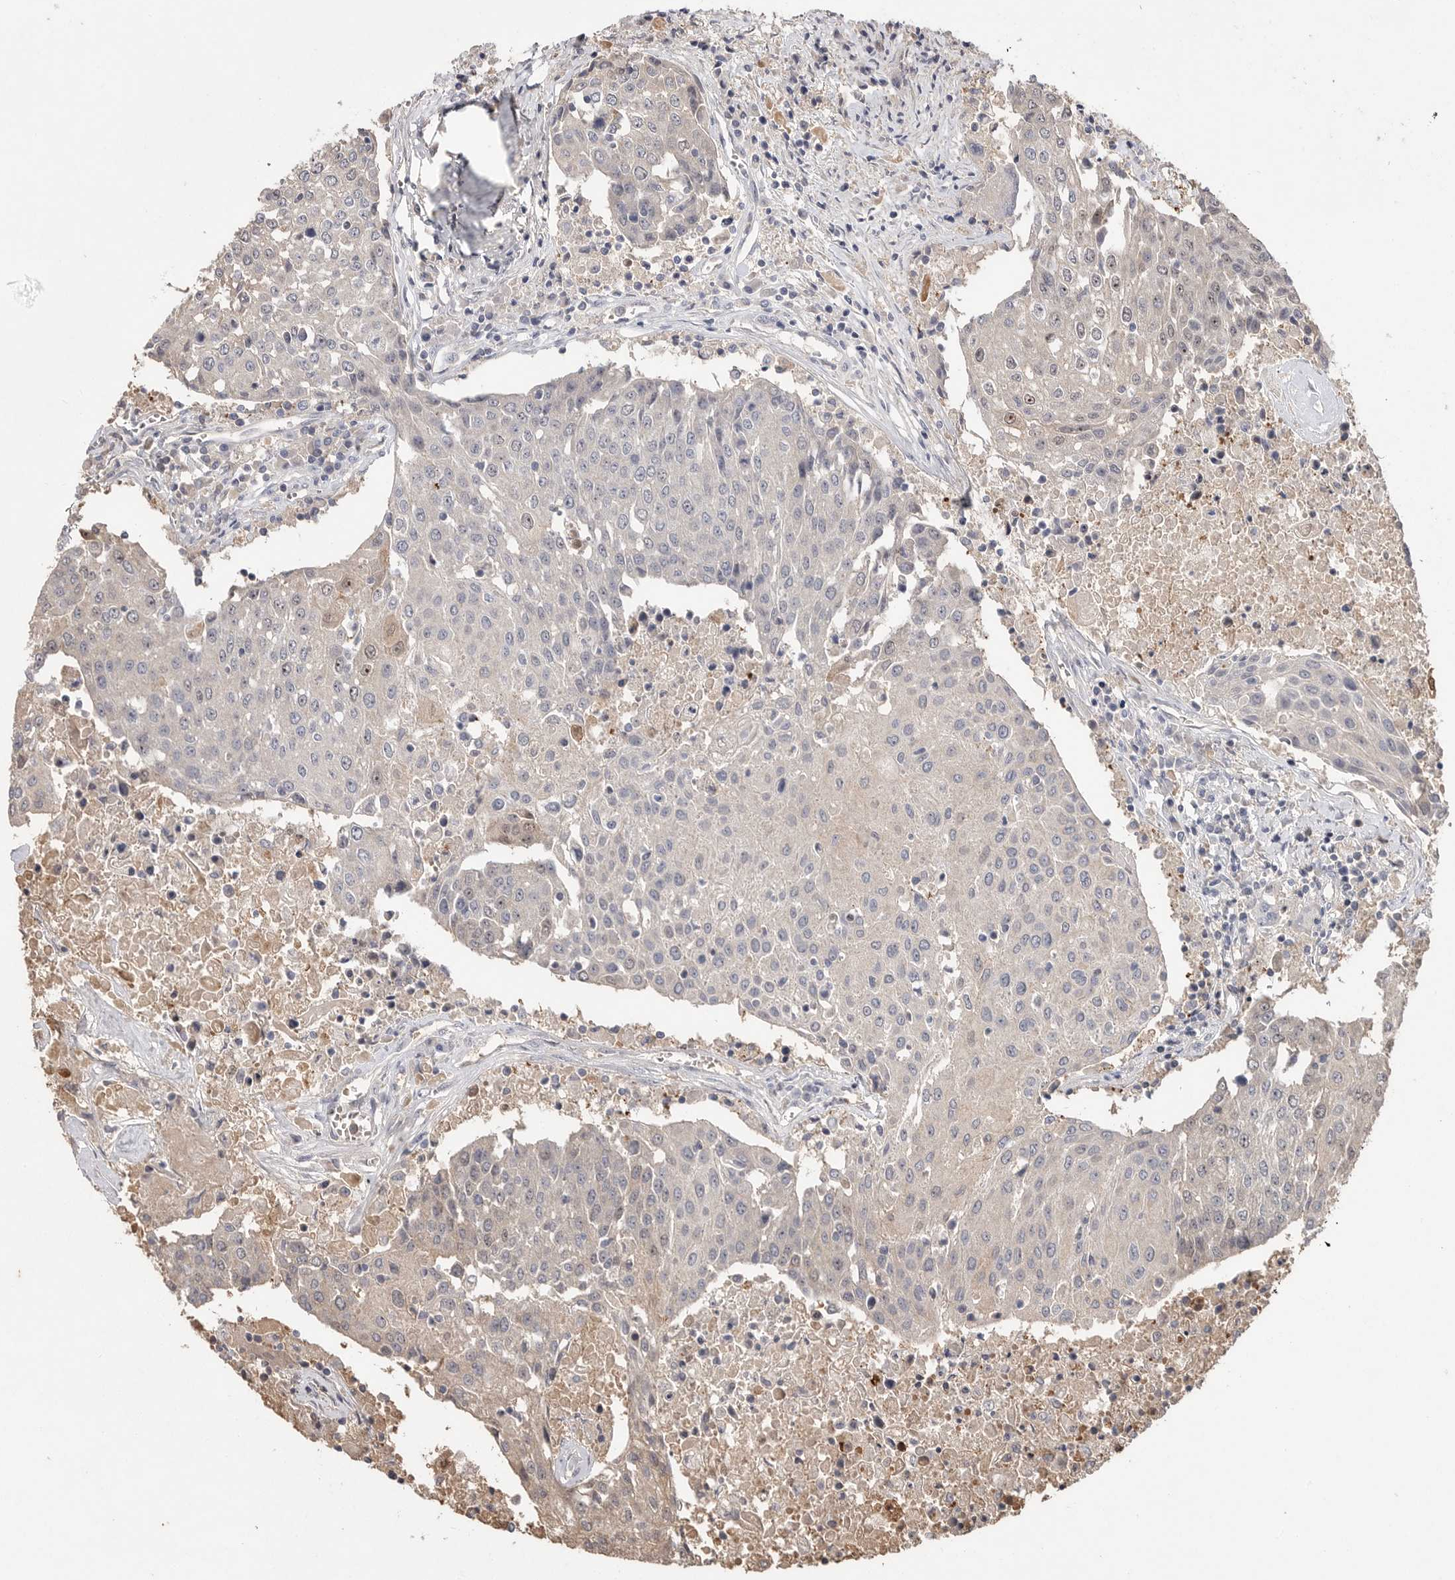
{"staining": {"intensity": "negative", "quantity": "none", "location": "none"}, "tissue": "urothelial cancer", "cell_type": "Tumor cells", "image_type": "cancer", "snomed": [{"axis": "morphology", "description": "Urothelial carcinoma, High grade"}, {"axis": "topography", "description": "Urinary bladder"}], "caption": "High power microscopy image of an immunohistochemistry (IHC) photomicrograph of urothelial cancer, revealing no significant expression in tumor cells.", "gene": "VN1R4", "patient": {"sex": "female", "age": 85}}